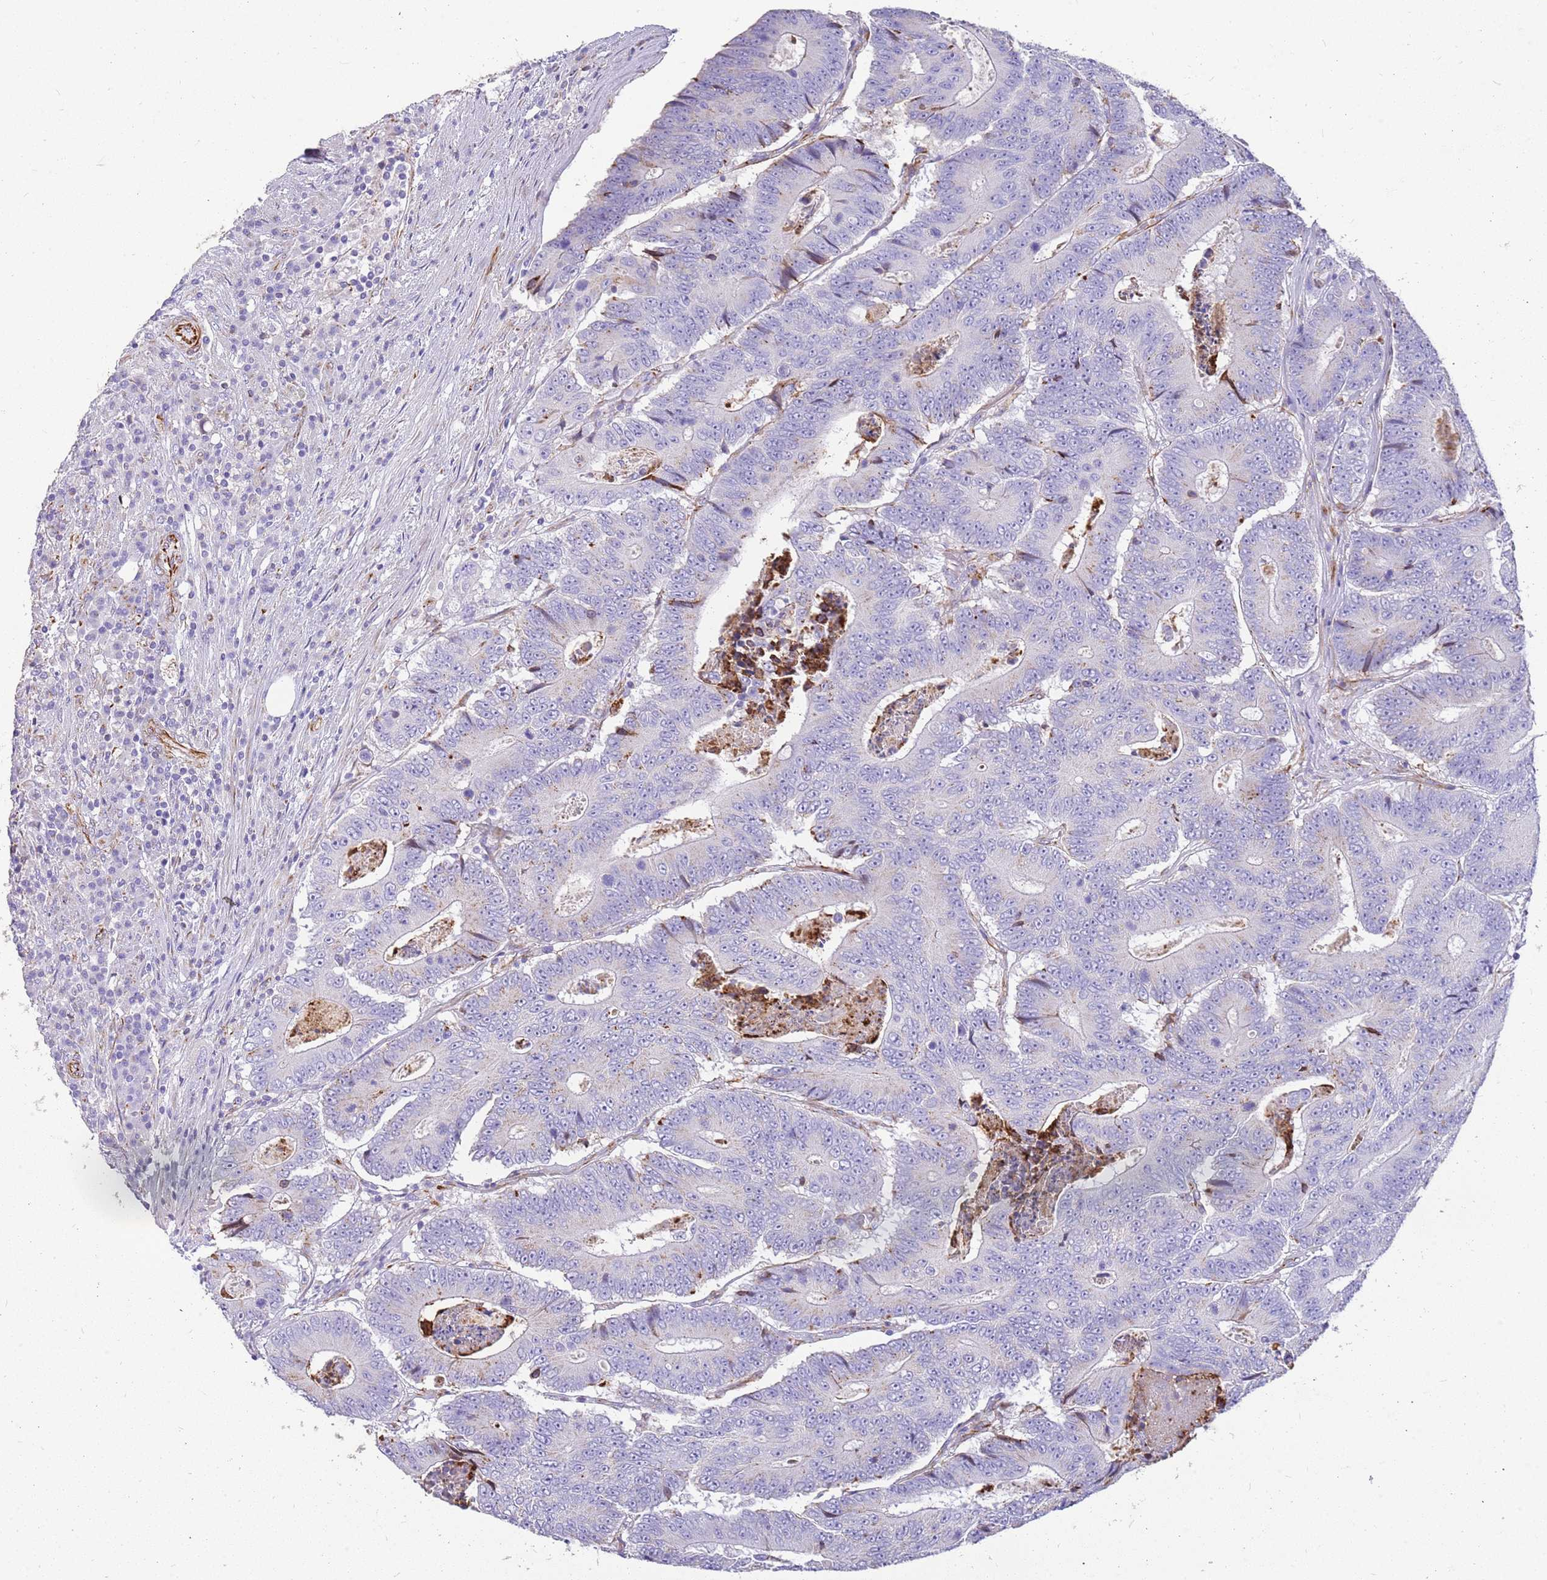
{"staining": {"intensity": "negative", "quantity": "none", "location": "none"}, "tissue": "colorectal cancer", "cell_type": "Tumor cells", "image_type": "cancer", "snomed": [{"axis": "morphology", "description": "Adenocarcinoma, NOS"}, {"axis": "topography", "description": "Colon"}], "caption": "The image reveals no staining of tumor cells in colorectal cancer. Nuclei are stained in blue.", "gene": "ZDHHC1", "patient": {"sex": "male", "age": 83}}